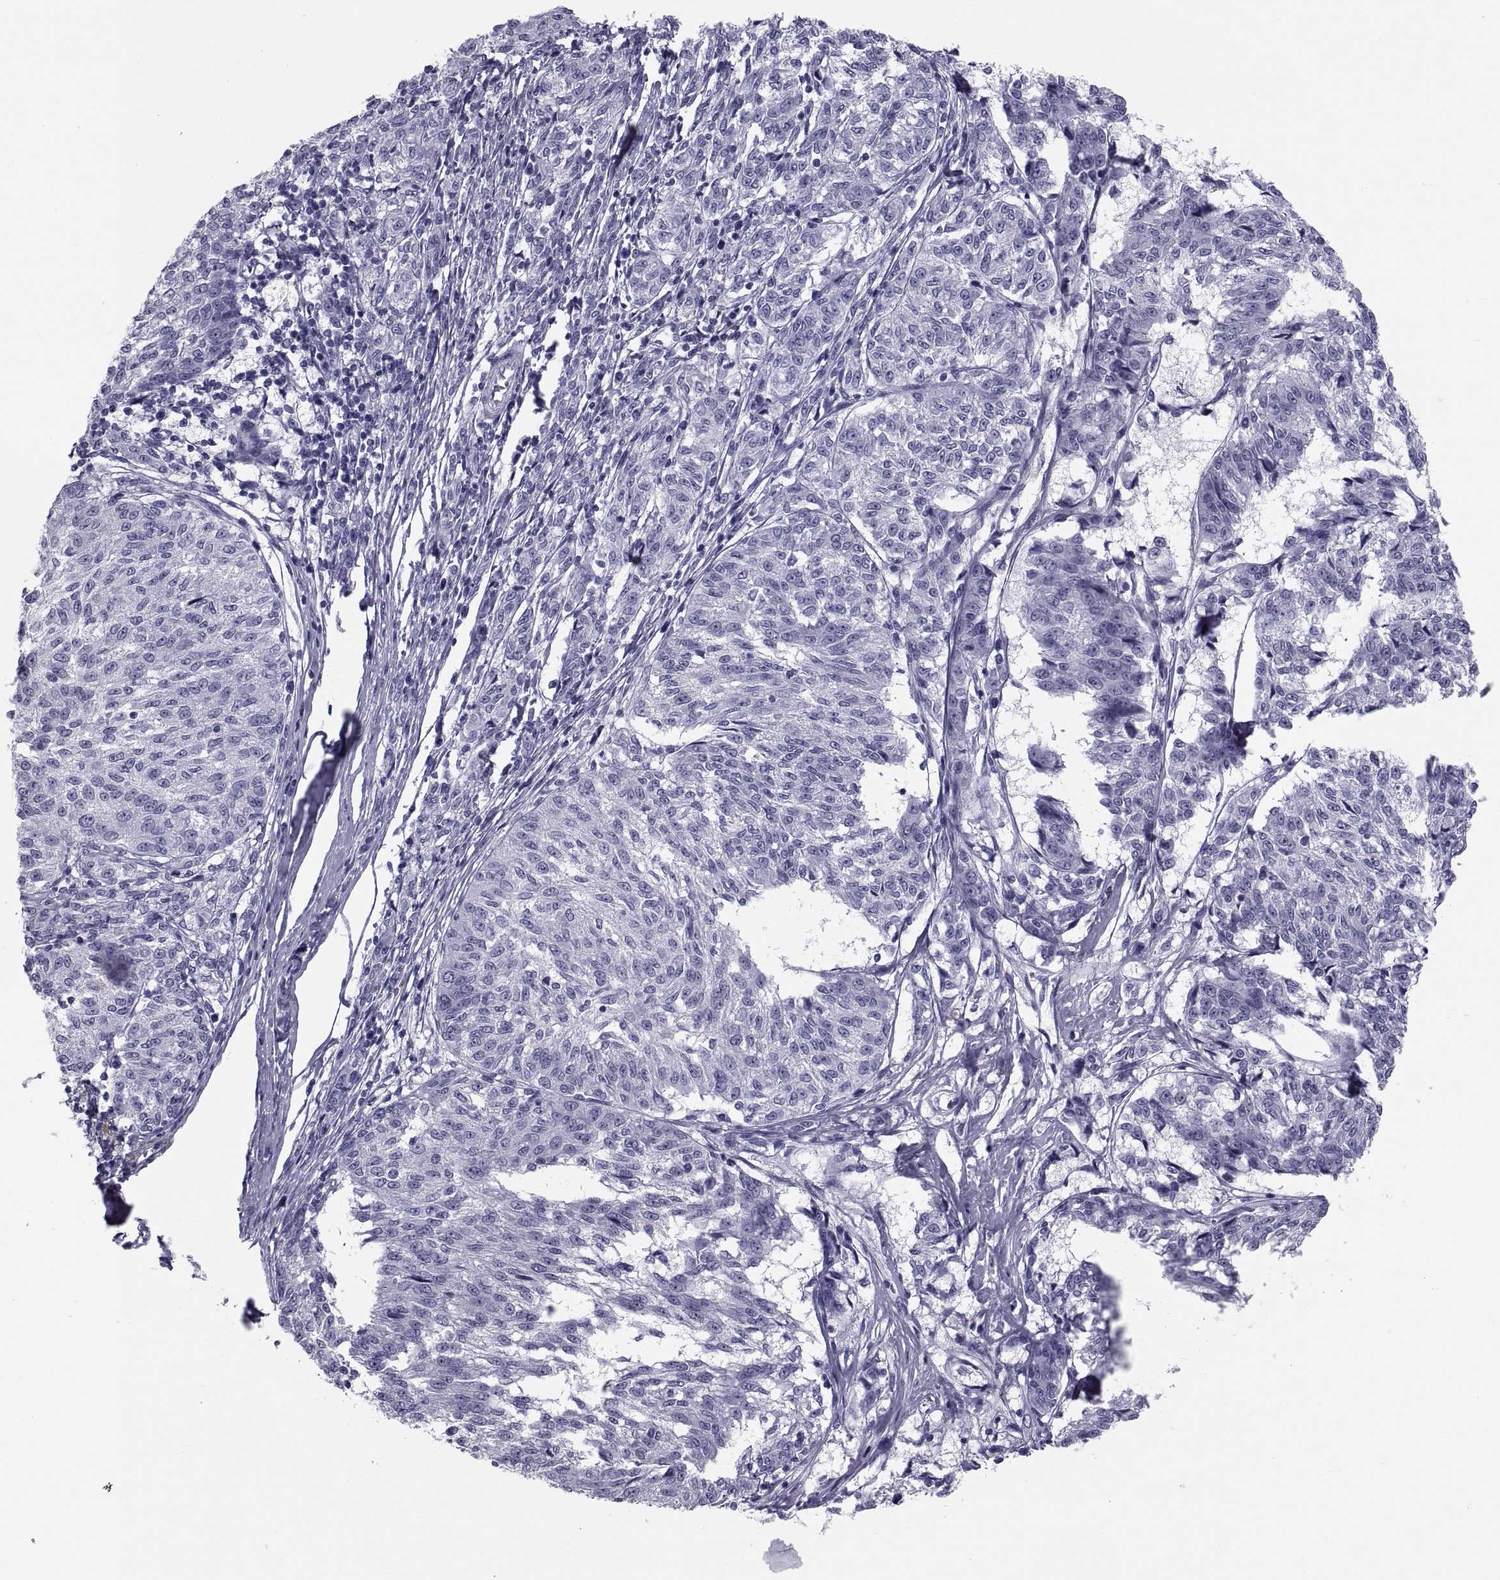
{"staining": {"intensity": "negative", "quantity": "none", "location": "none"}, "tissue": "melanoma", "cell_type": "Tumor cells", "image_type": "cancer", "snomed": [{"axis": "morphology", "description": "Malignant melanoma, NOS"}, {"axis": "topography", "description": "Skin"}], "caption": "Tumor cells show no significant staining in malignant melanoma. (DAB (3,3'-diaminobenzidine) immunohistochemistry (IHC) visualized using brightfield microscopy, high magnification).", "gene": "CRISP1", "patient": {"sex": "female", "age": 72}}